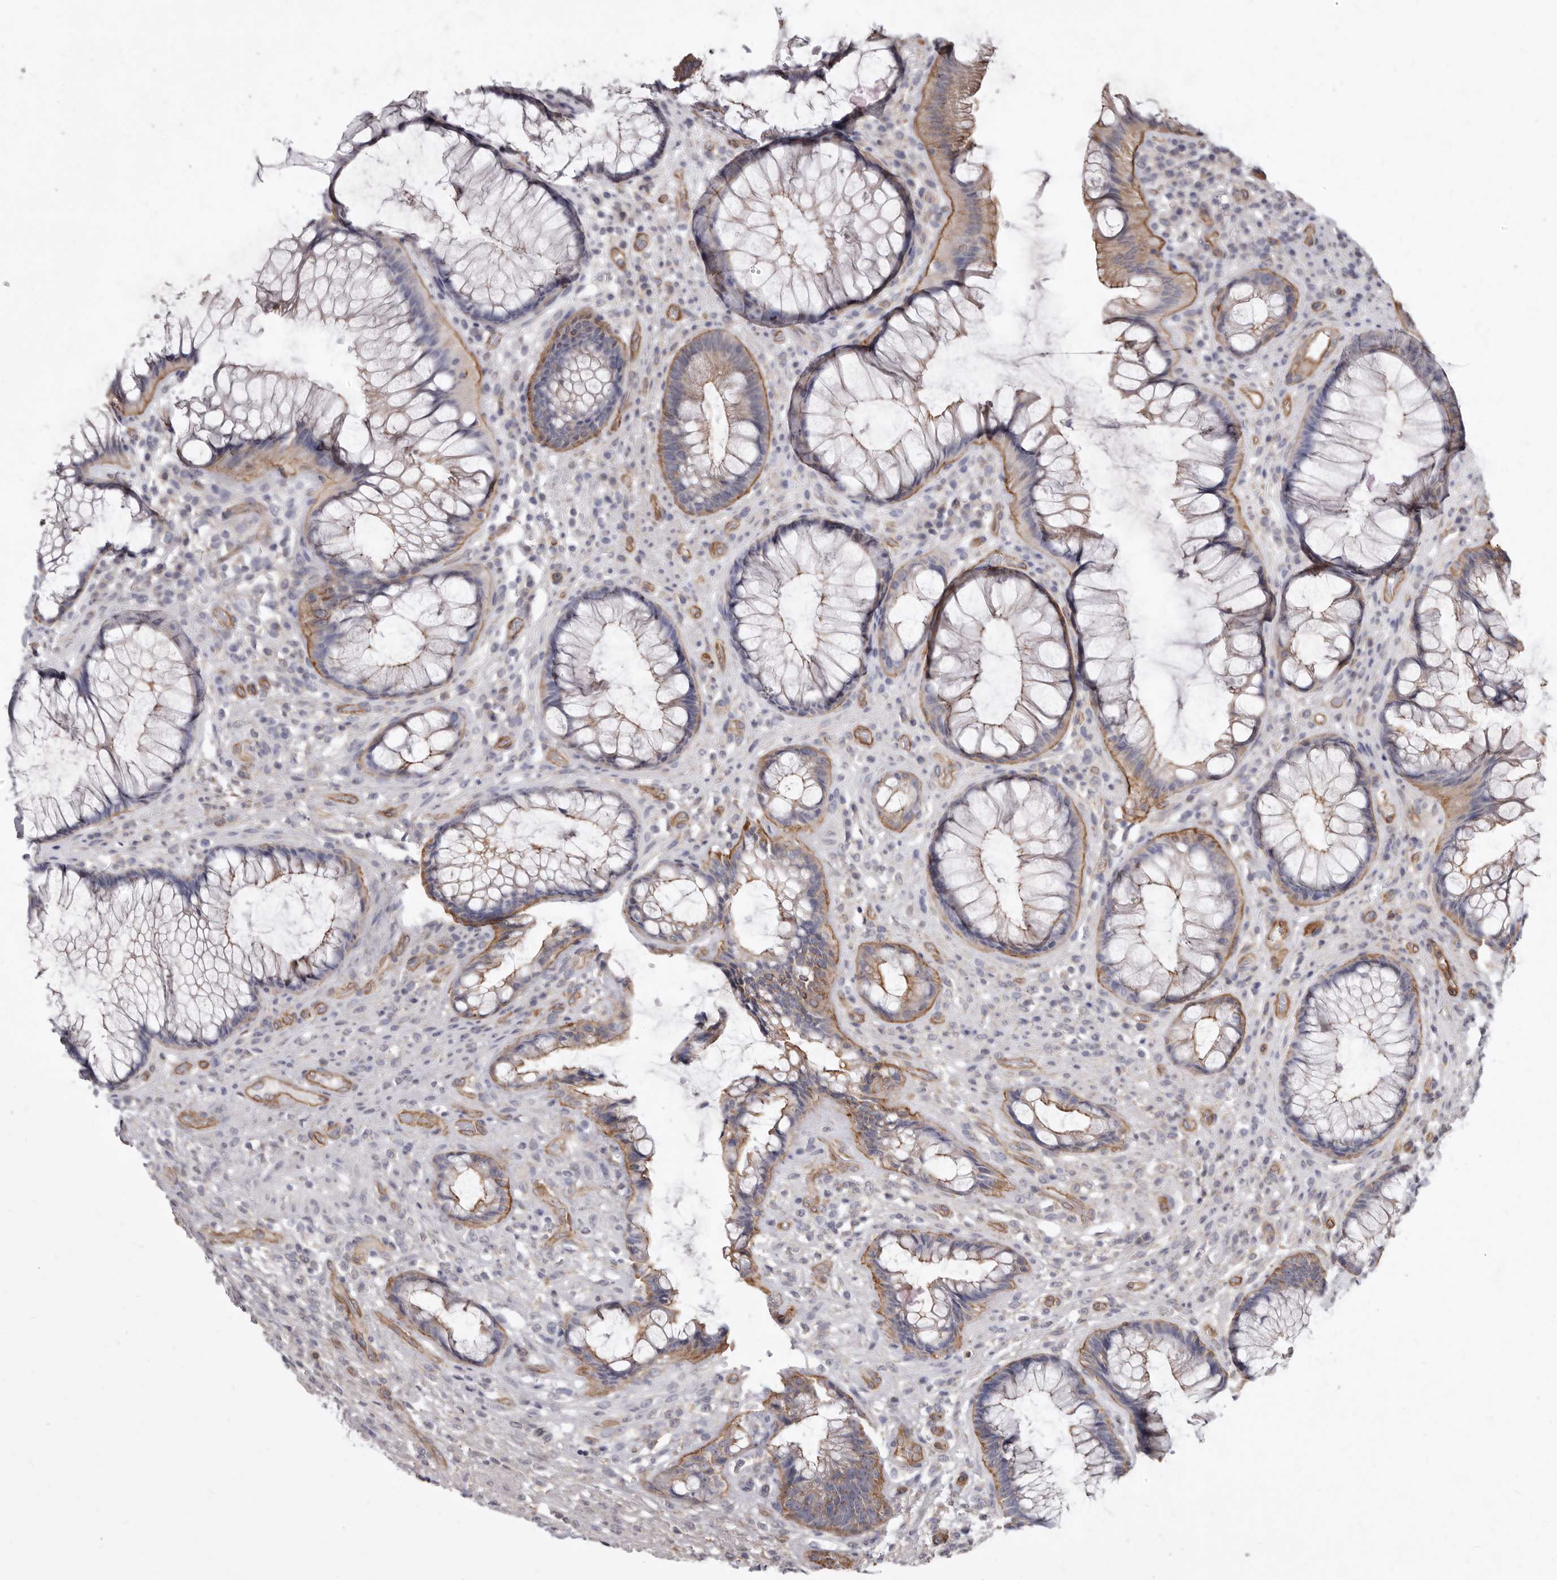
{"staining": {"intensity": "weak", "quantity": "25%-75%", "location": "cytoplasmic/membranous"}, "tissue": "rectum", "cell_type": "Glandular cells", "image_type": "normal", "snomed": [{"axis": "morphology", "description": "Normal tissue, NOS"}, {"axis": "topography", "description": "Rectum"}], "caption": "Weak cytoplasmic/membranous protein positivity is identified in about 25%-75% of glandular cells in rectum.", "gene": "P2RX6", "patient": {"sex": "male", "age": 51}}